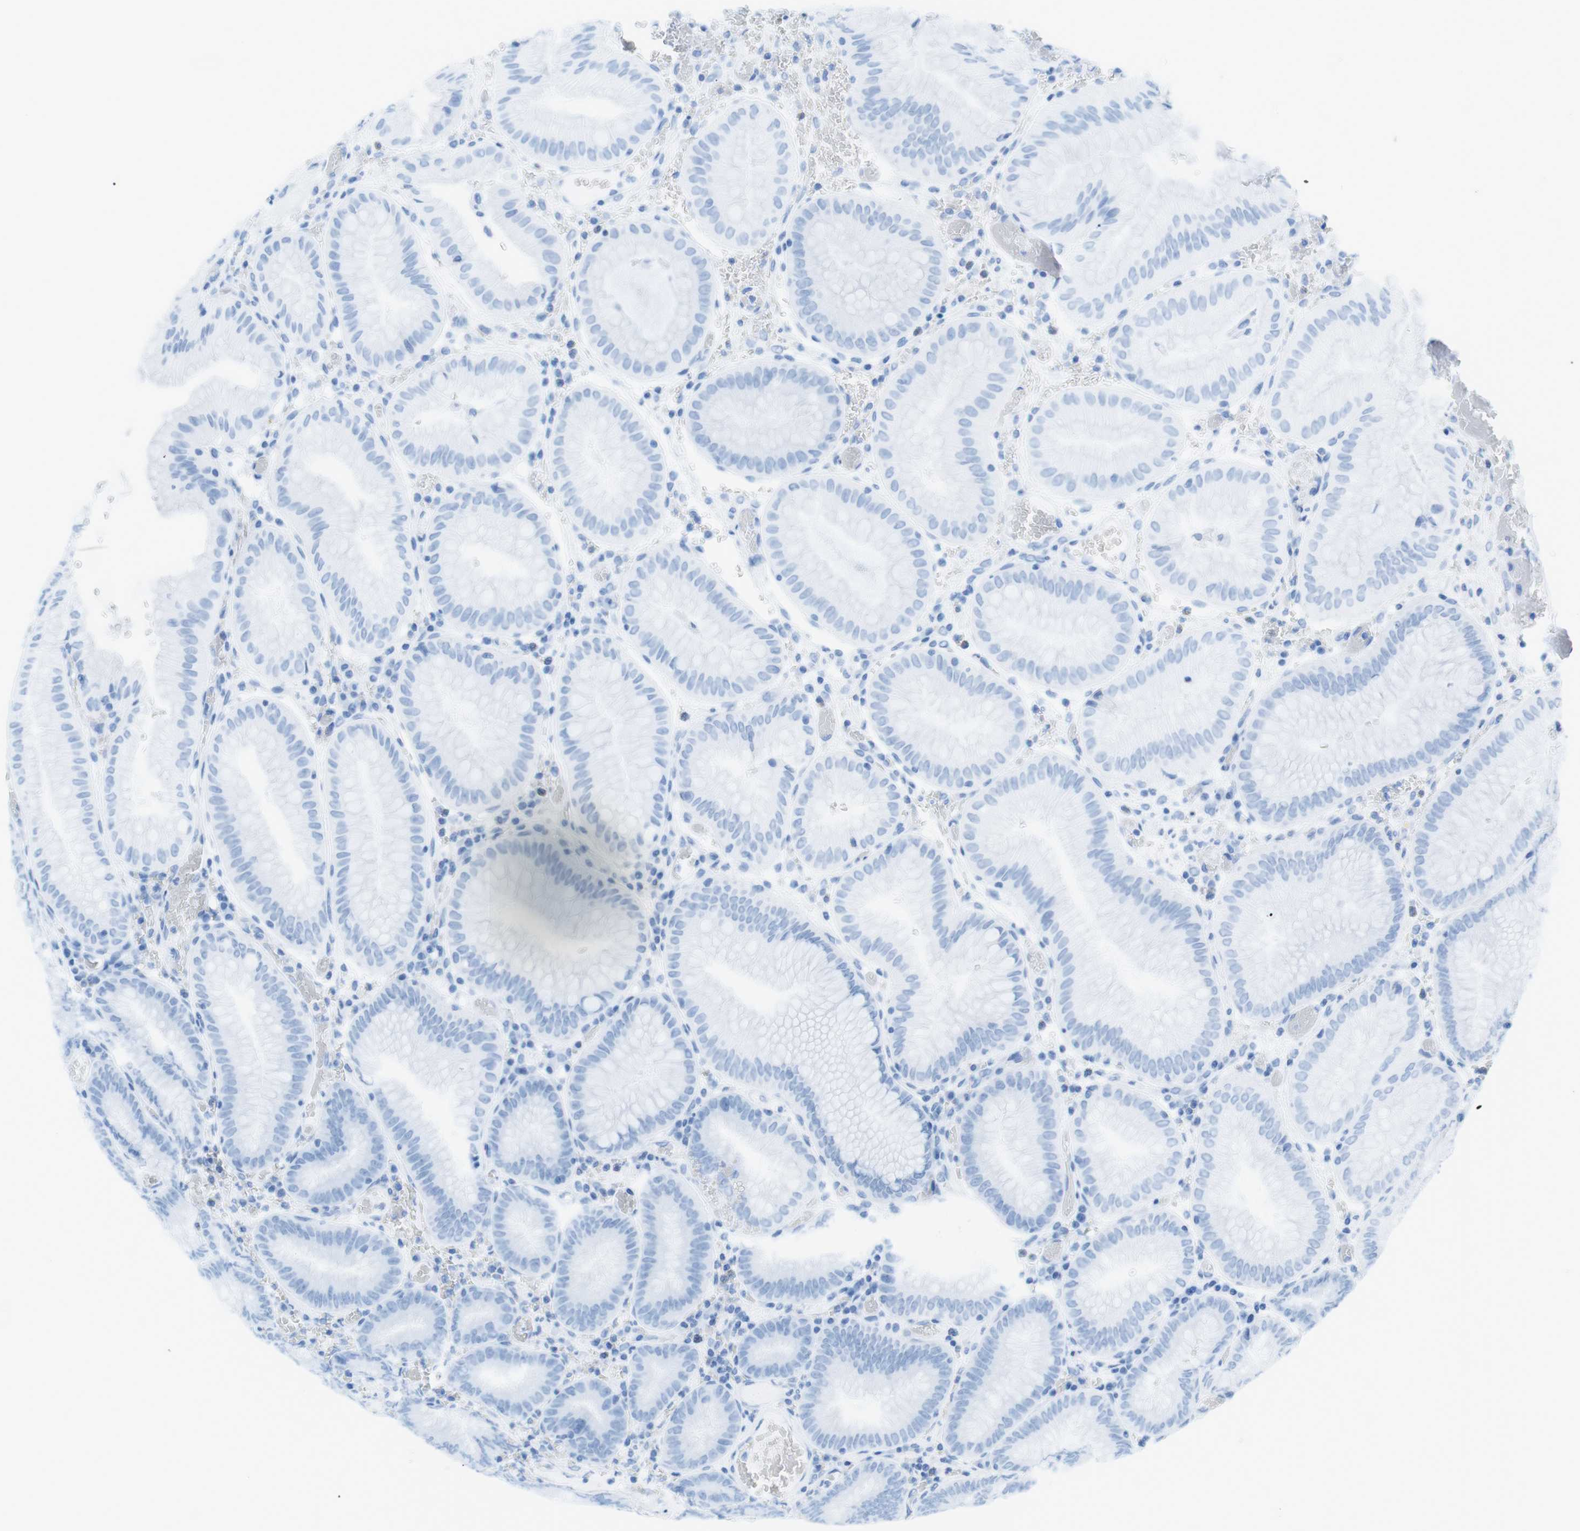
{"staining": {"intensity": "negative", "quantity": "none", "location": "none"}, "tissue": "stomach", "cell_type": "Glandular cells", "image_type": "normal", "snomed": [{"axis": "morphology", "description": "Normal tissue, NOS"}, {"axis": "morphology", "description": "Carcinoid, malignant, NOS"}, {"axis": "topography", "description": "Stomach, upper"}], "caption": "A high-resolution photomicrograph shows immunohistochemistry (IHC) staining of unremarkable stomach, which demonstrates no significant expression in glandular cells.", "gene": "SALL4", "patient": {"sex": "male", "age": 39}}